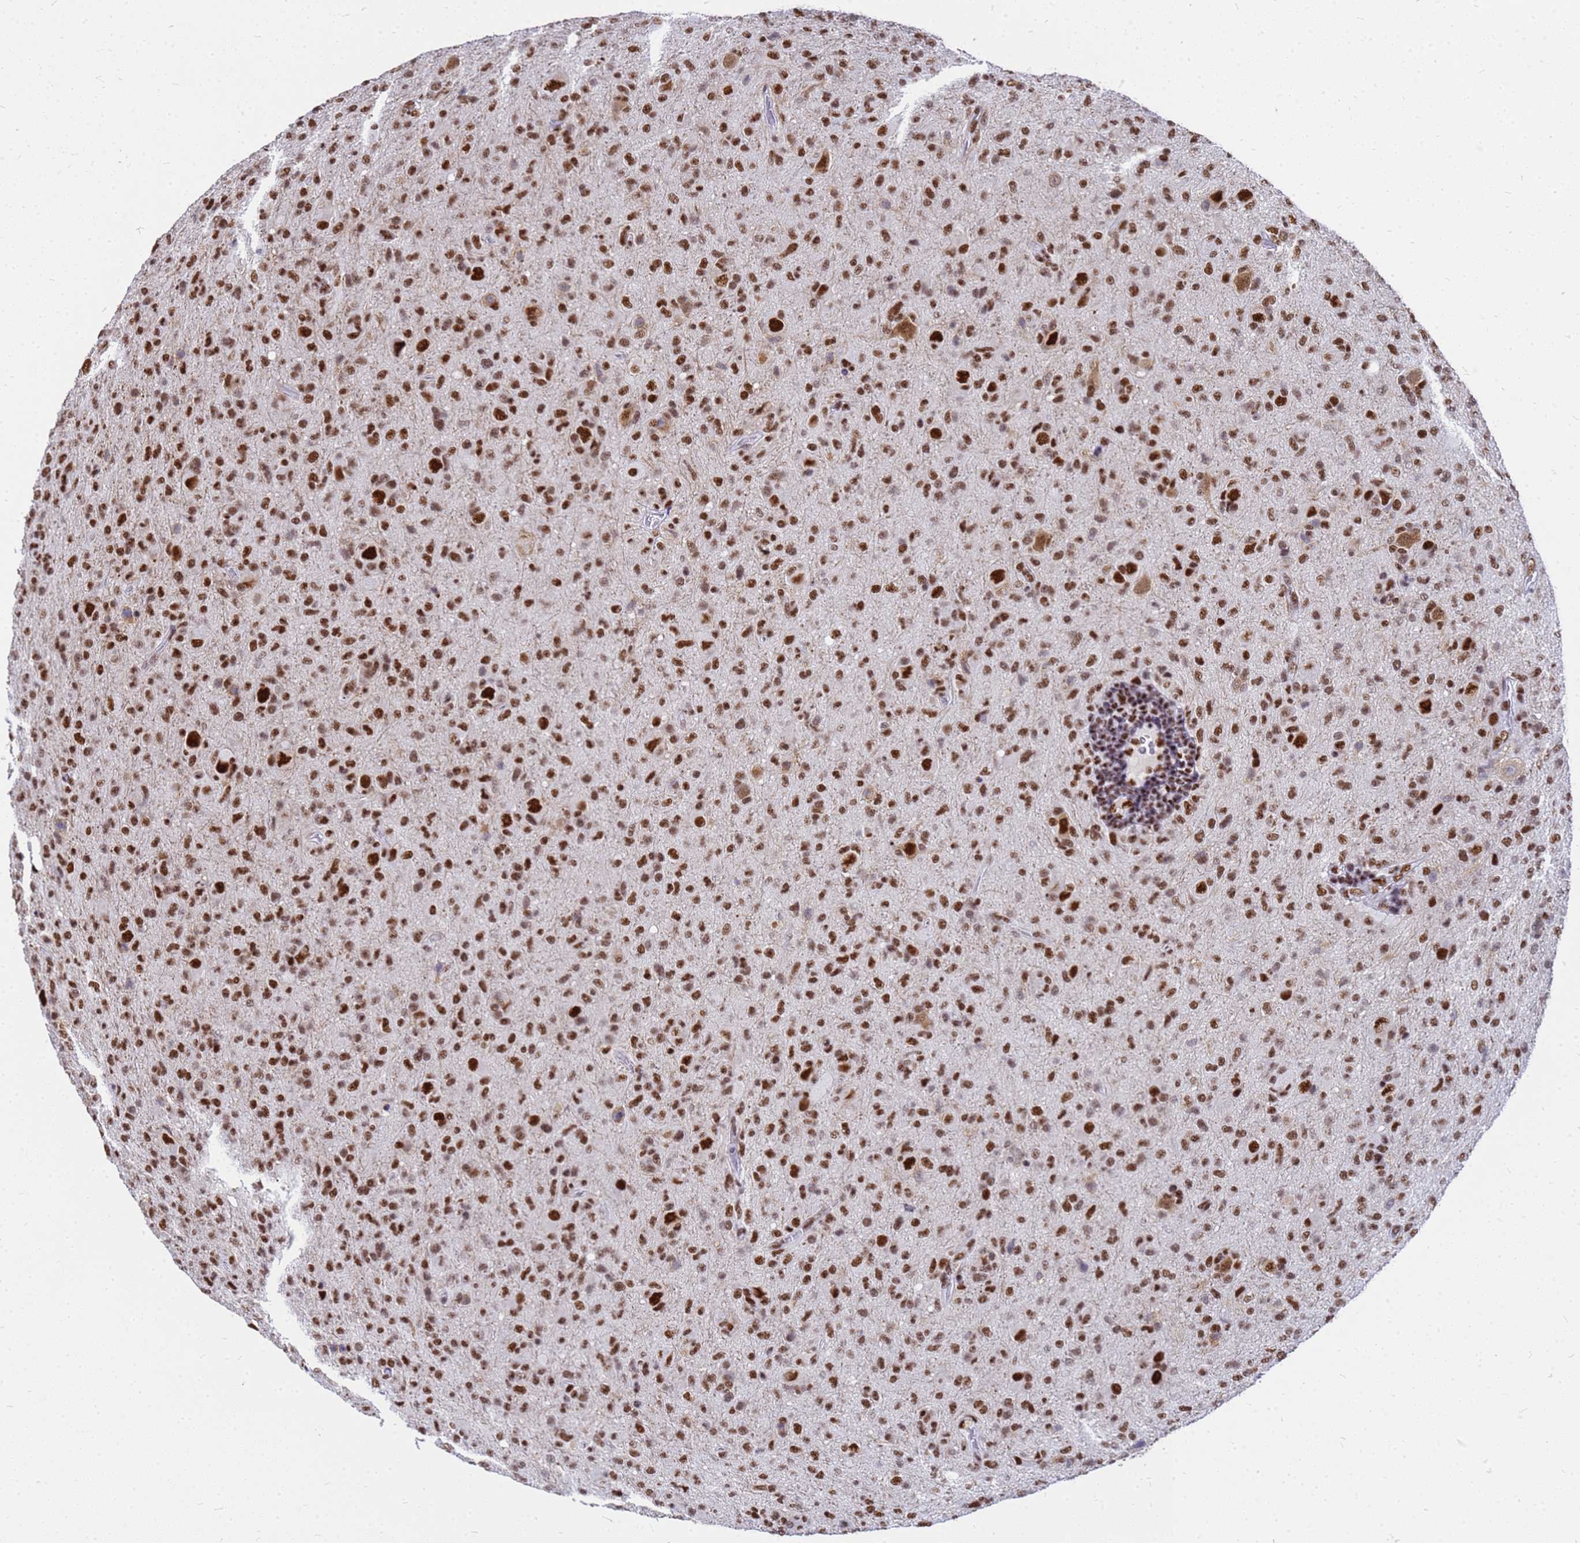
{"staining": {"intensity": "moderate", "quantity": ">75%", "location": "nuclear"}, "tissue": "glioma", "cell_type": "Tumor cells", "image_type": "cancer", "snomed": [{"axis": "morphology", "description": "Glioma, malignant, High grade"}, {"axis": "topography", "description": "Brain"}], "caption": "Protein expression analysis of human malignant high-grade glioma reveals moderate nuclear staining in about >75% of tumor cells.", "gene": "SART3", "patient": {"sex": "female", "age": 57}}